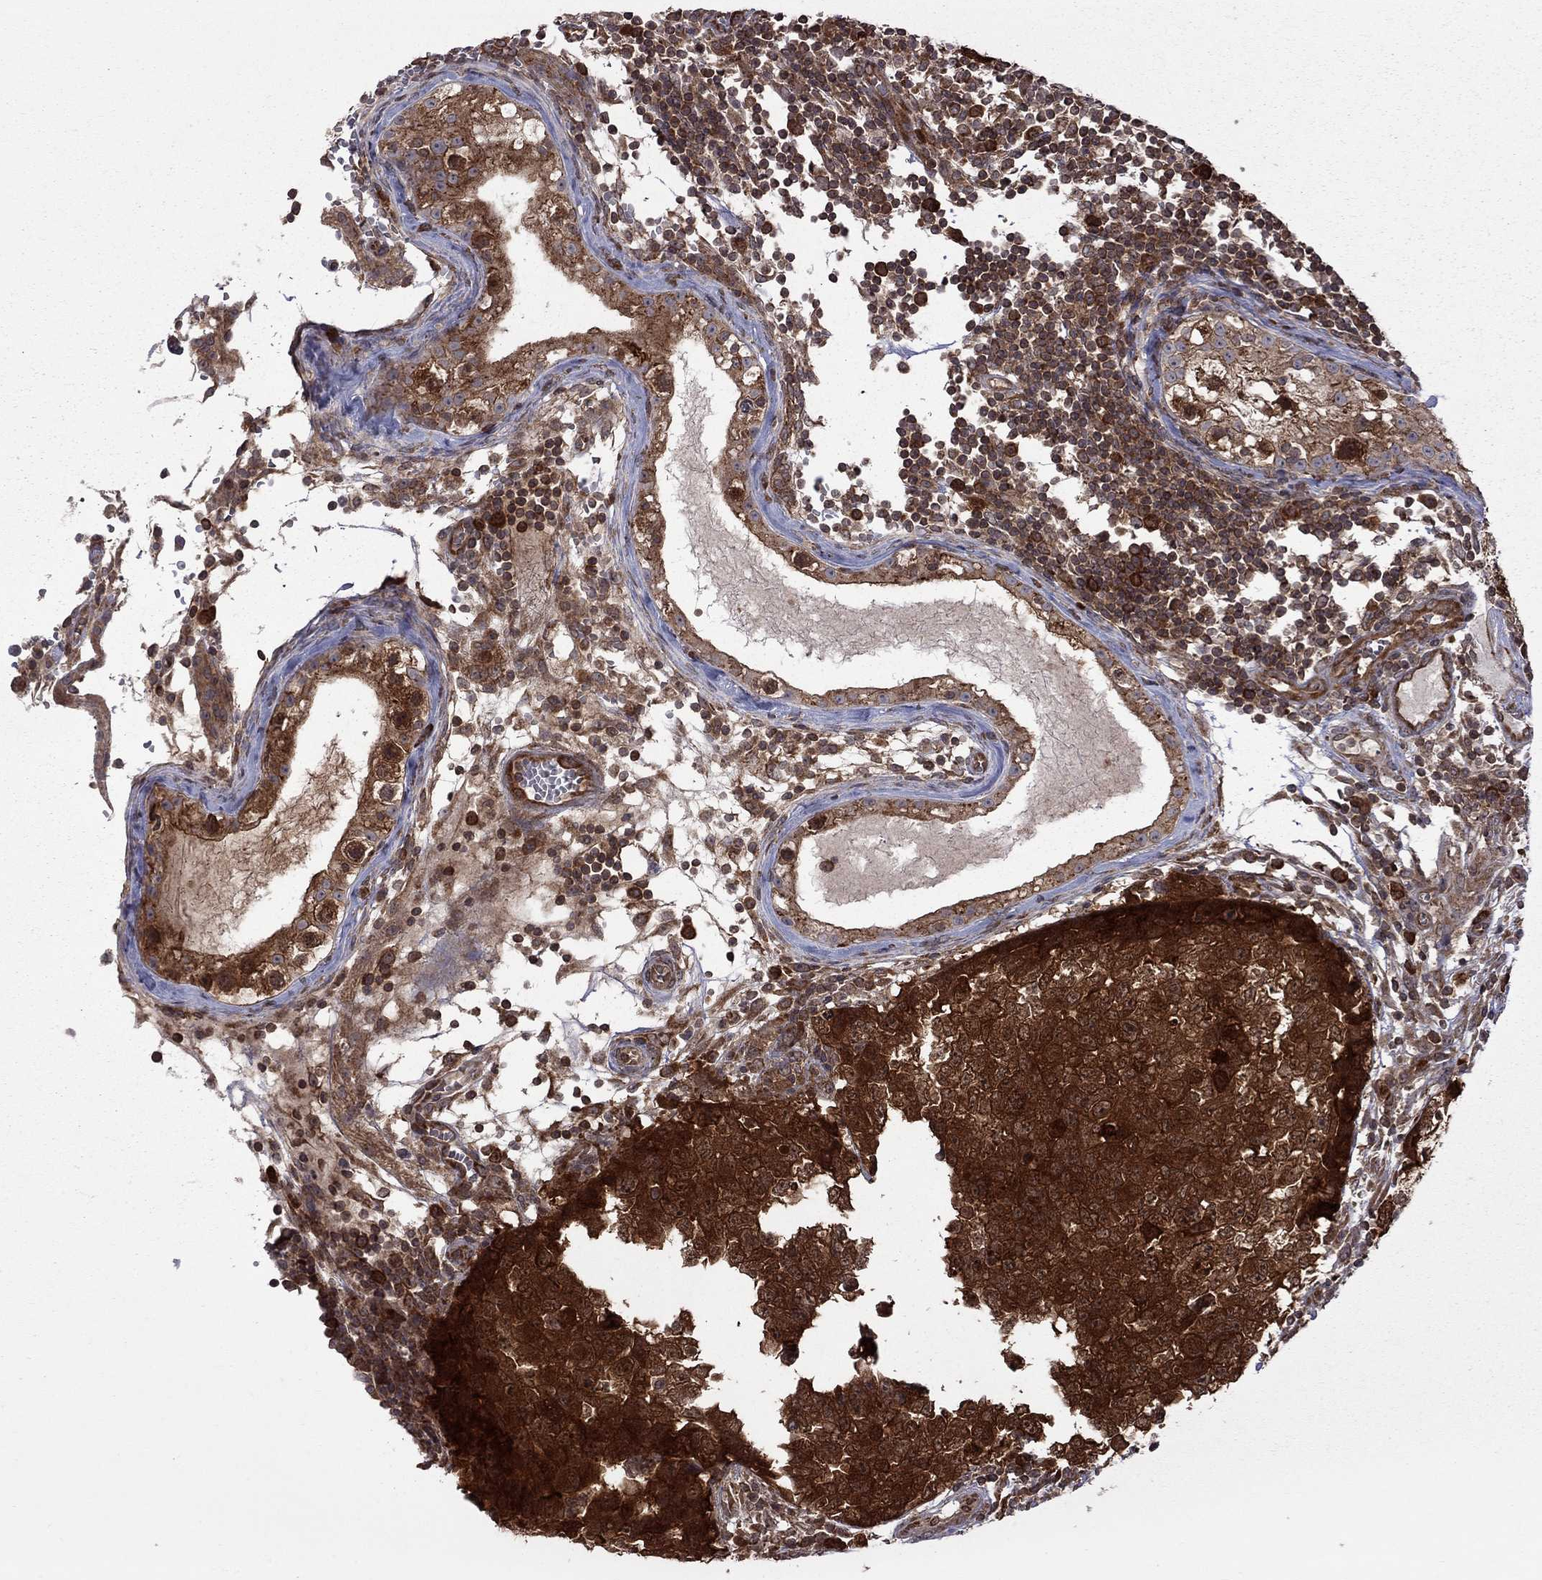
{"staining": {"intensity": "strong", "quantity": ">75%", "location": "cytoplasmic/membranous"}, "tissue": "testis cancer", "cell_type": "Tumor cells", "image_type": "cancer", "snomed": [{"axis": "morphology", "description": "Carcinoma, Embryonal, NOS"}, {"axis": "topography", "description": "Testis"}], "caption": "Immunohistochemical staining of human embryonal carcinoma (testis) exhibits high levels of strong cytoplasmic/membranous positivity in approximately >75% of tumor cells. (DAB (3,3'-diaminobenzidine) IHC with brightfield microscopy, high magnification).", "gene": "NAA50", "patient": {"sex": "male", "age": 23}}